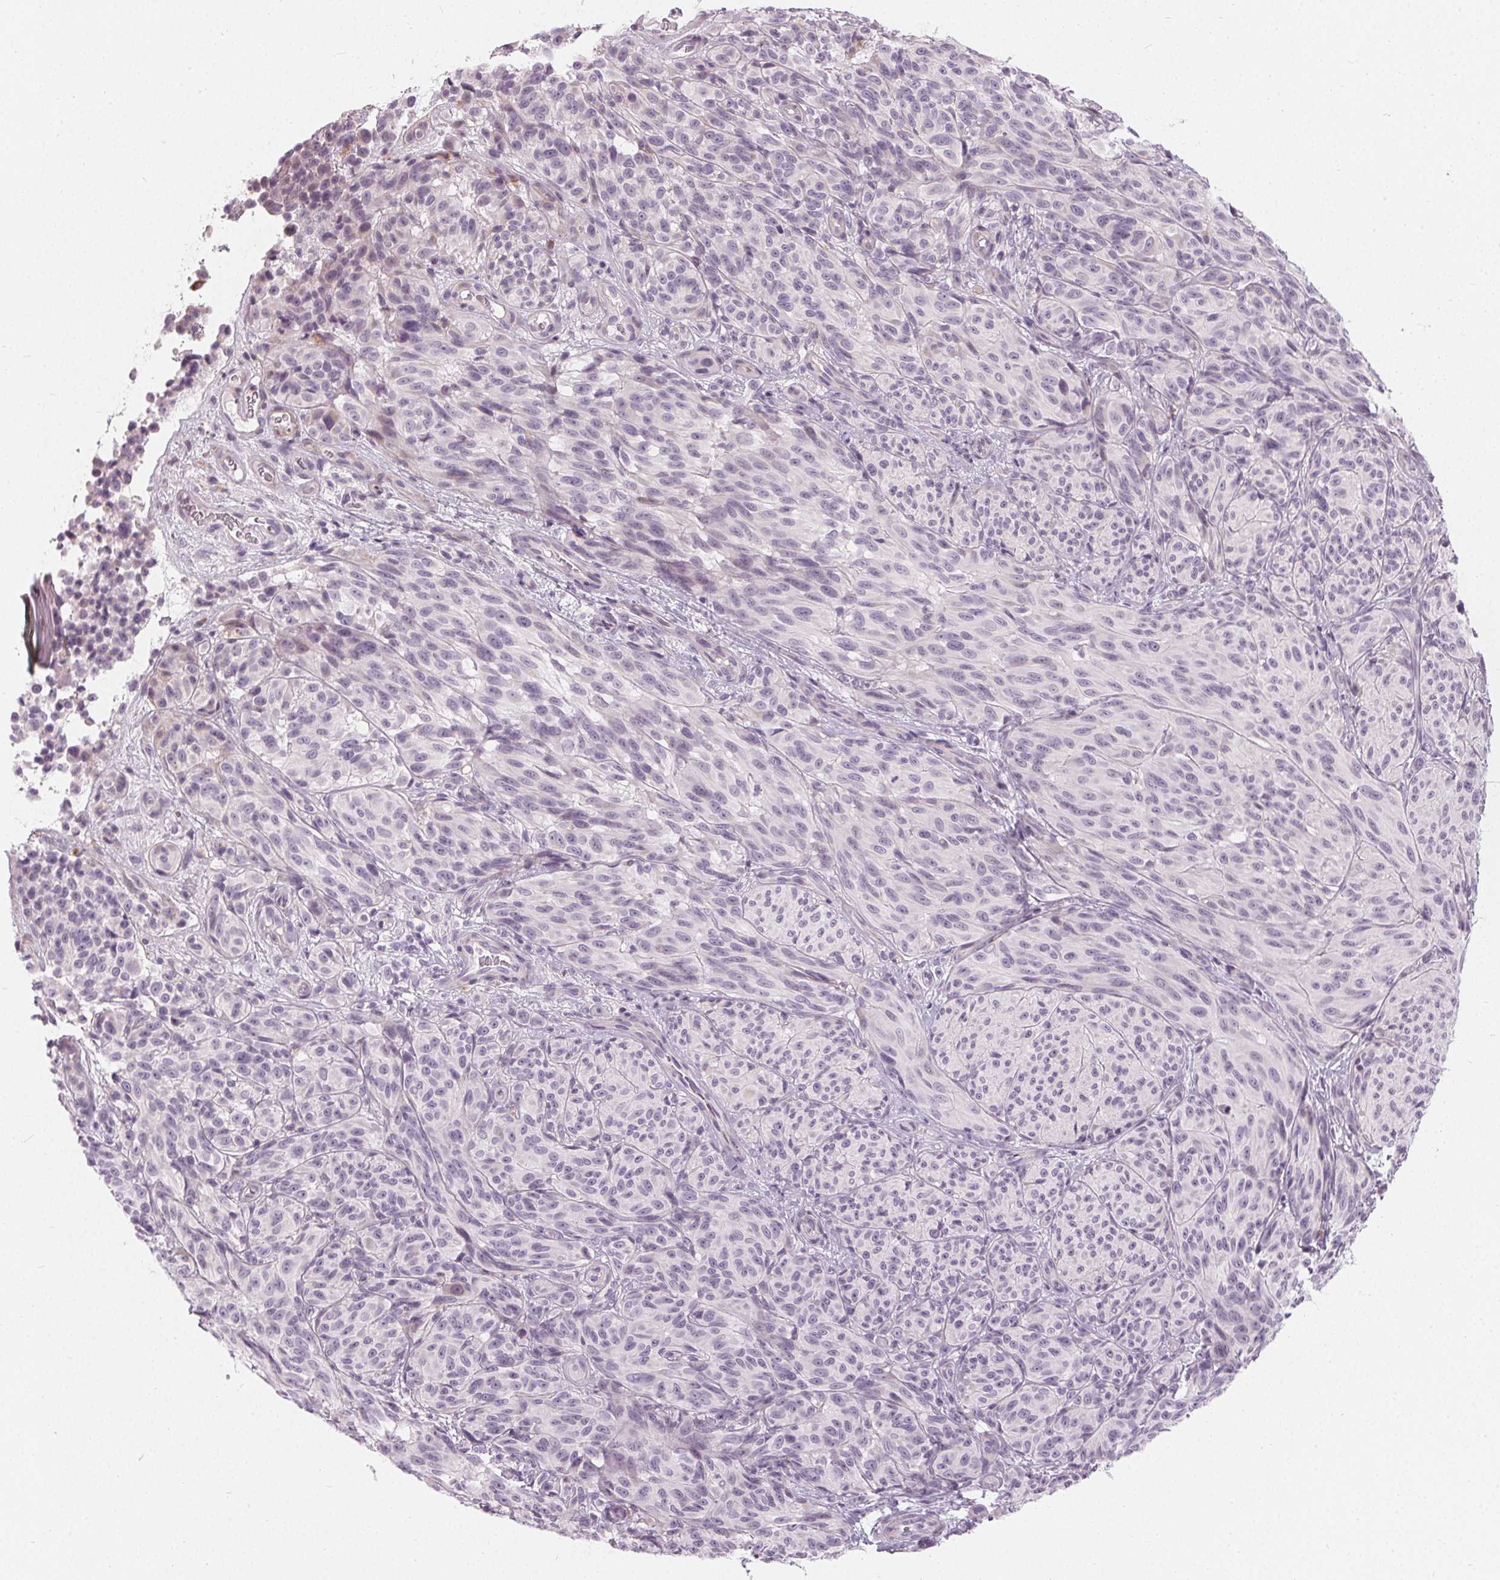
{"staining": {"intensity": "negative", "quantity": "none", "location": "none"}, "tissue": "melanoma", "cell_type": "Tumor cells", "image_type": "cancer", "snomed": [{"axis": "morphology", "description": "Malignant melanoma, NOS"}, {"axis": "topography", "description": "Skin"}], "caption": "Immunohistochemical staining of melanoma shows no significant positivity in tumor cells.", "gene": "HOPX", "patient": {"sex": "female", "age": 85}}